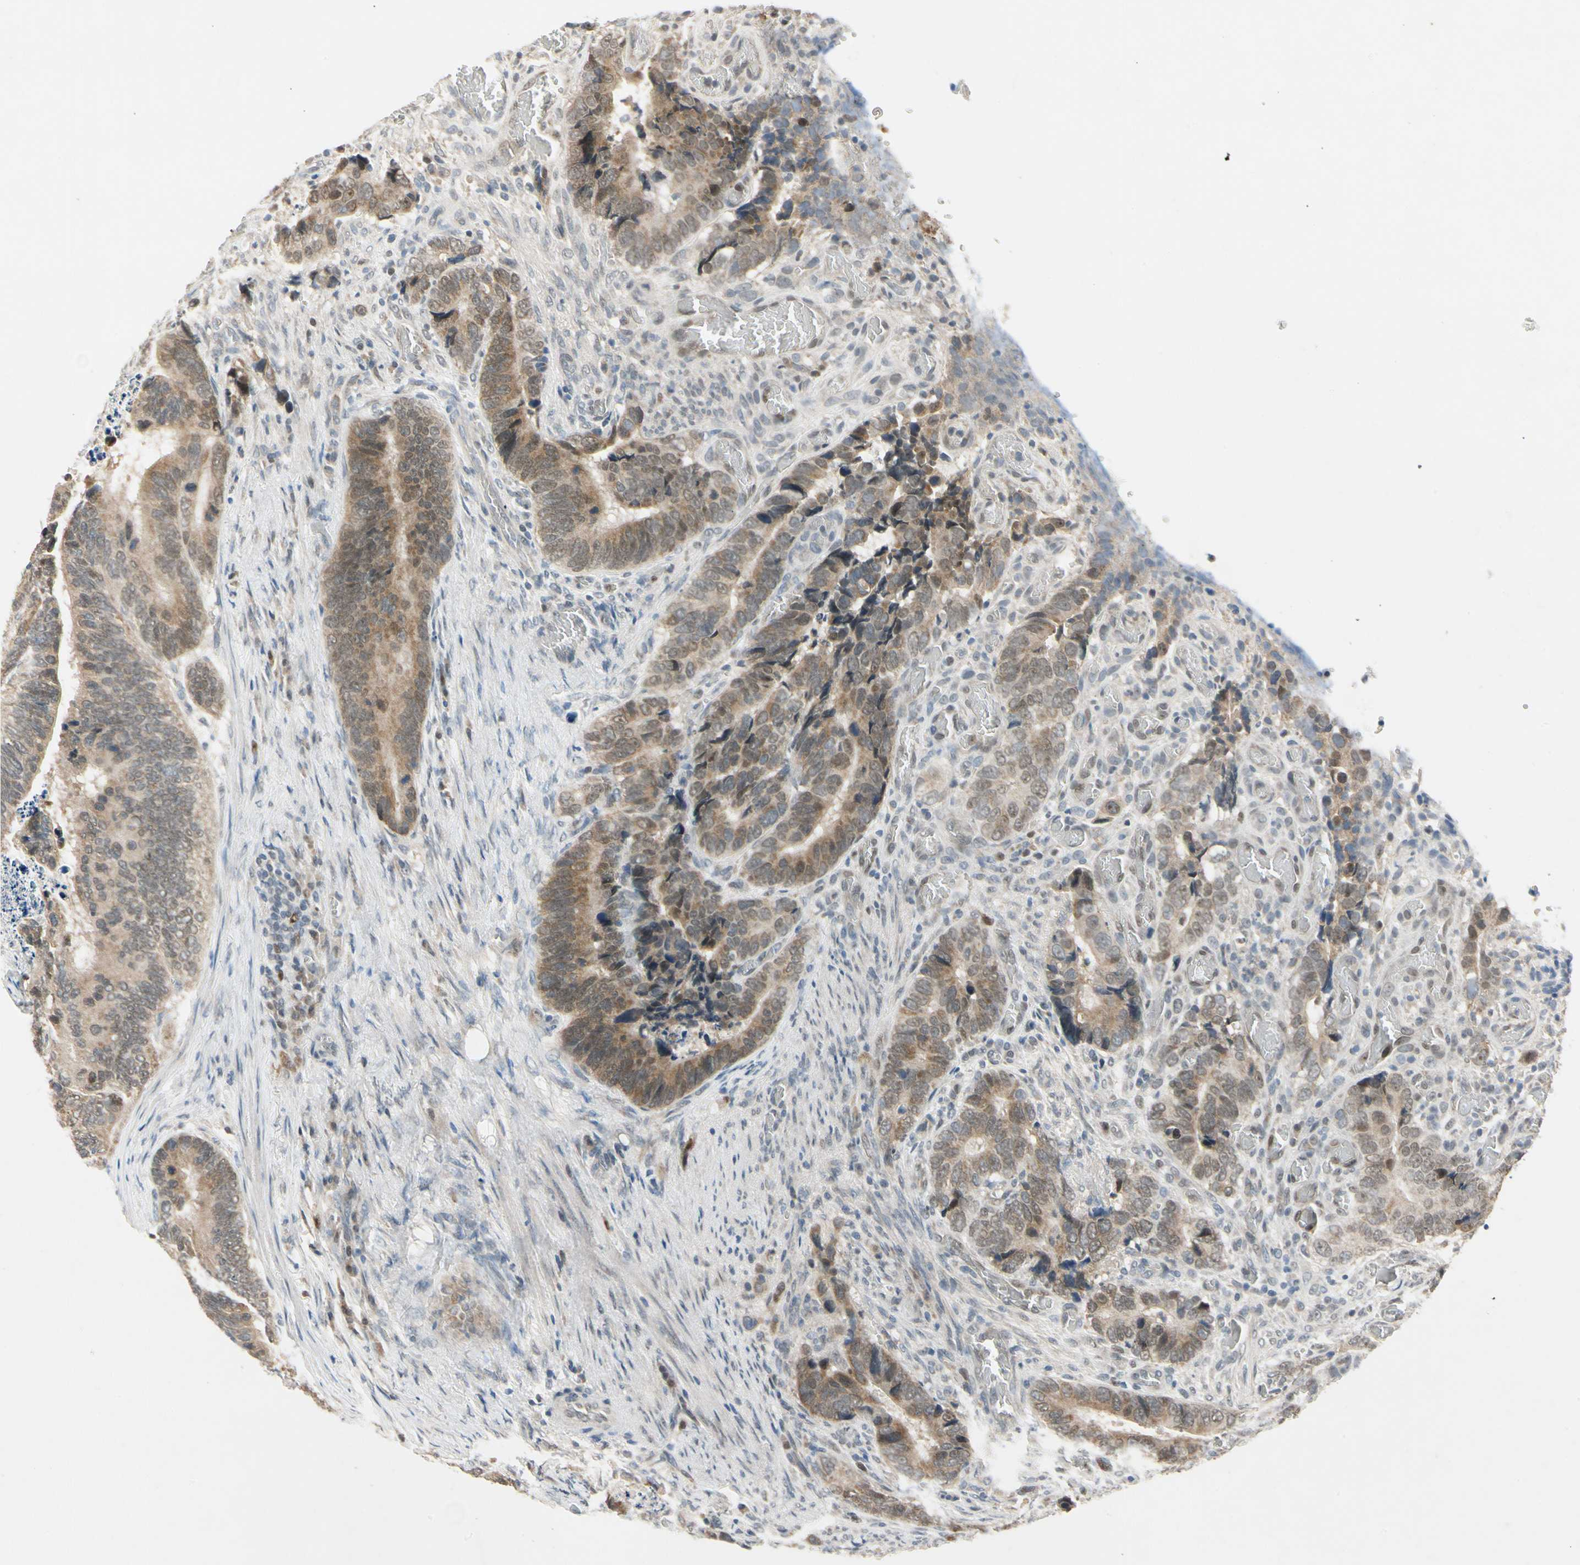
{"staining": {"intensity": "weak", "quantity": ">75%", "location": "cytoplasmic/membranous,nuclear"}, "tissue": "colorectal cancer", "cell_type": "Tumor cells", "image_type": "cancer", "snomed": [{"axis": "morphology", "description": "Adenocarcinoma, NOS"}, {"axis": "topography", "description": "Colon"}], "caption": "Weak cytoplasmic/membranous and nuclear staining for a protein is present in approximately >75% of tumor cells of colorectal adenocarcinoma using immunohistochemistry (IHC).", "gene": "RIOX2", "patient": {"sex": "male", "age": 72}}